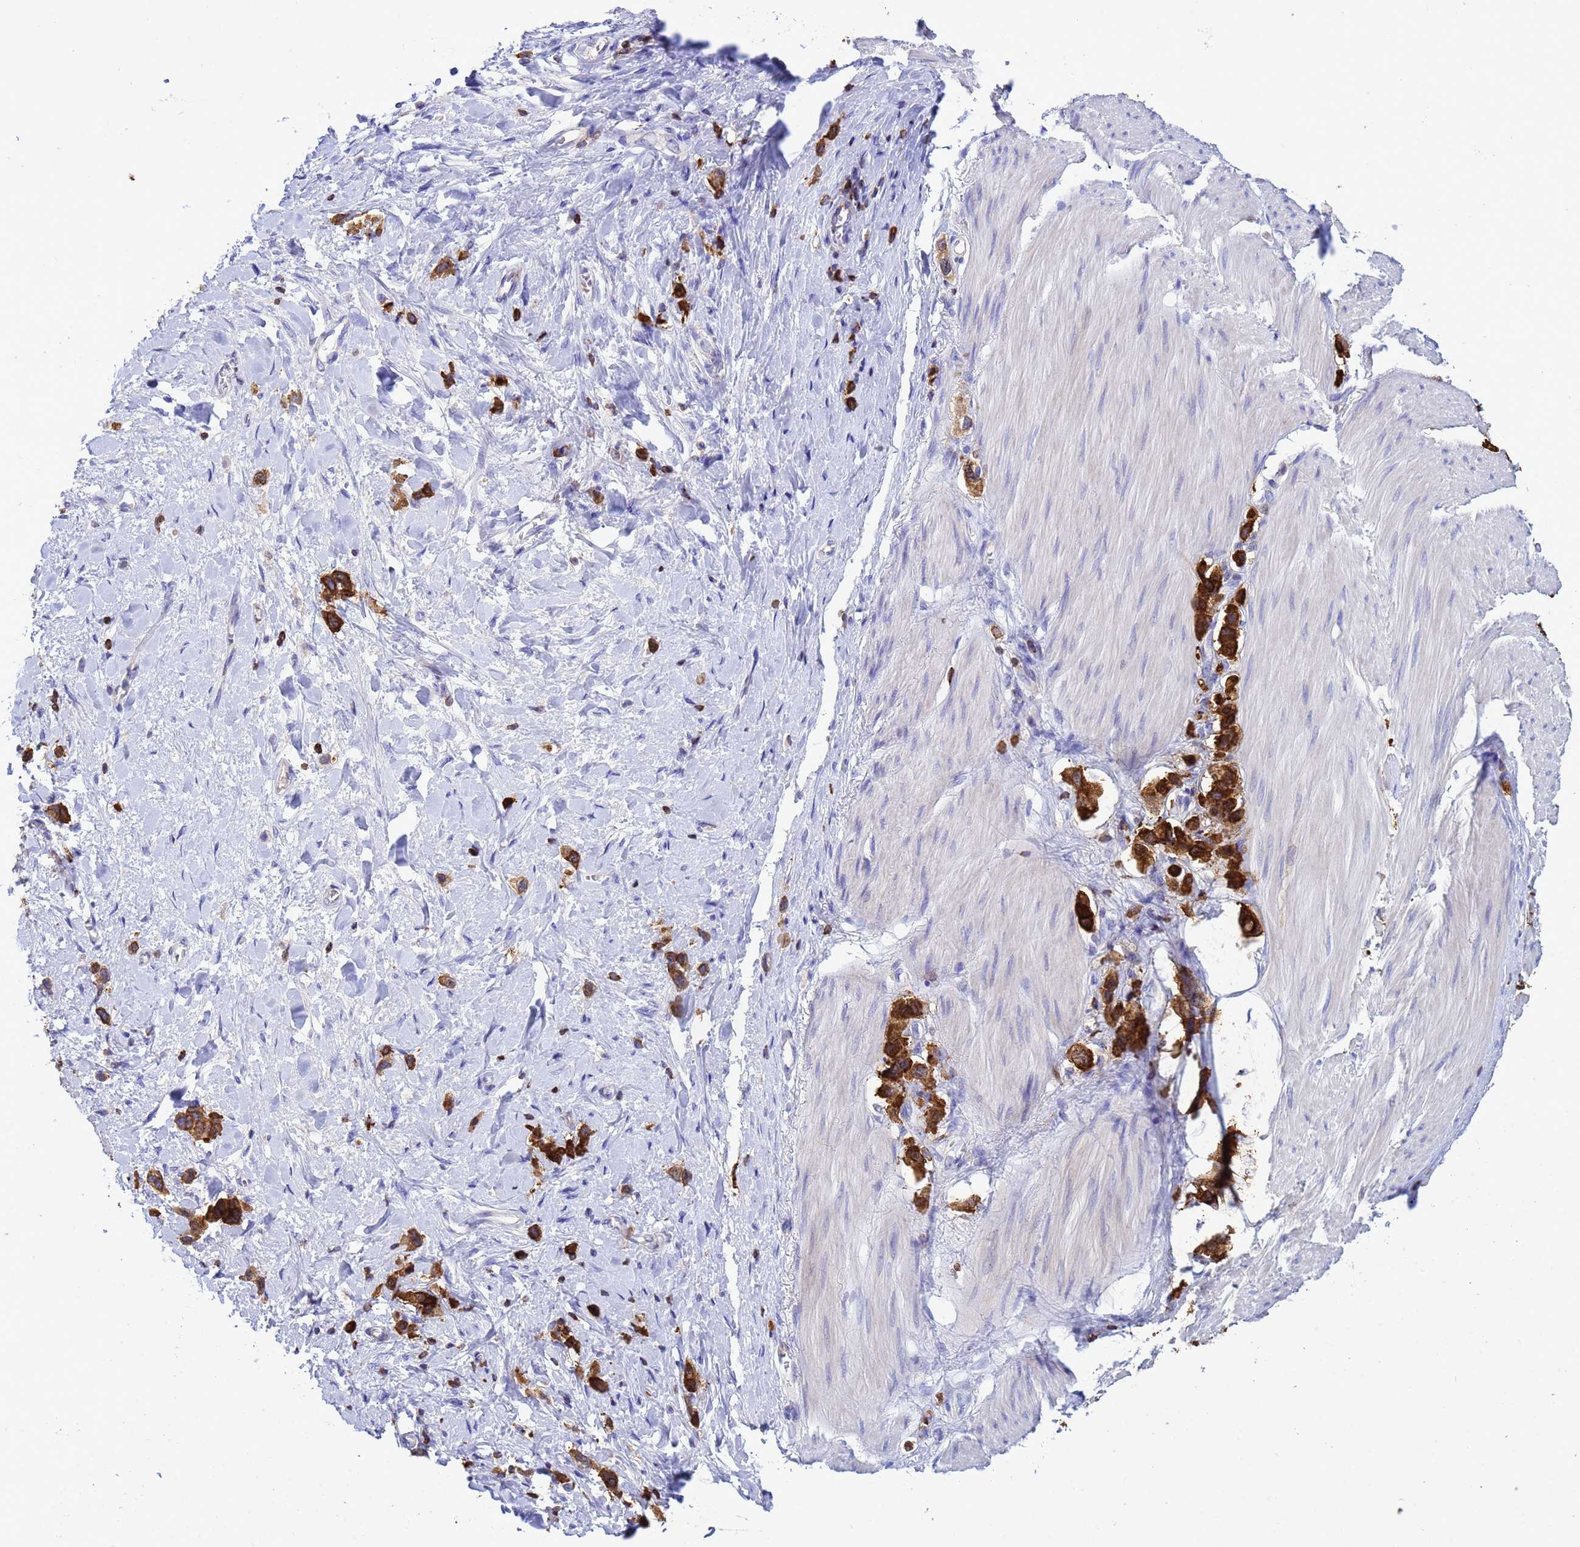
{"staining": {"intensity": "strong", "quantity": ">75%", "location": "cytoplasmic/membranous"}, "tissue": "stomach cancer", "cell_type": "Tumor cells", "image_type": "cancer", "snomed": [{"axis": "morphology", "description": "Adenocarcinoma, NOS"}, {"axis": "topography", "description": "Stomach"}], "caption": "There is high levels of strong cytoplasmic/membranous expression in tumor cells of stomach cancer (adenocarcinoma), as demonstrated by immunohistochemical staining (brown color).", "gene": "EZR", "patient": {"sex": "female", "age": 65}}